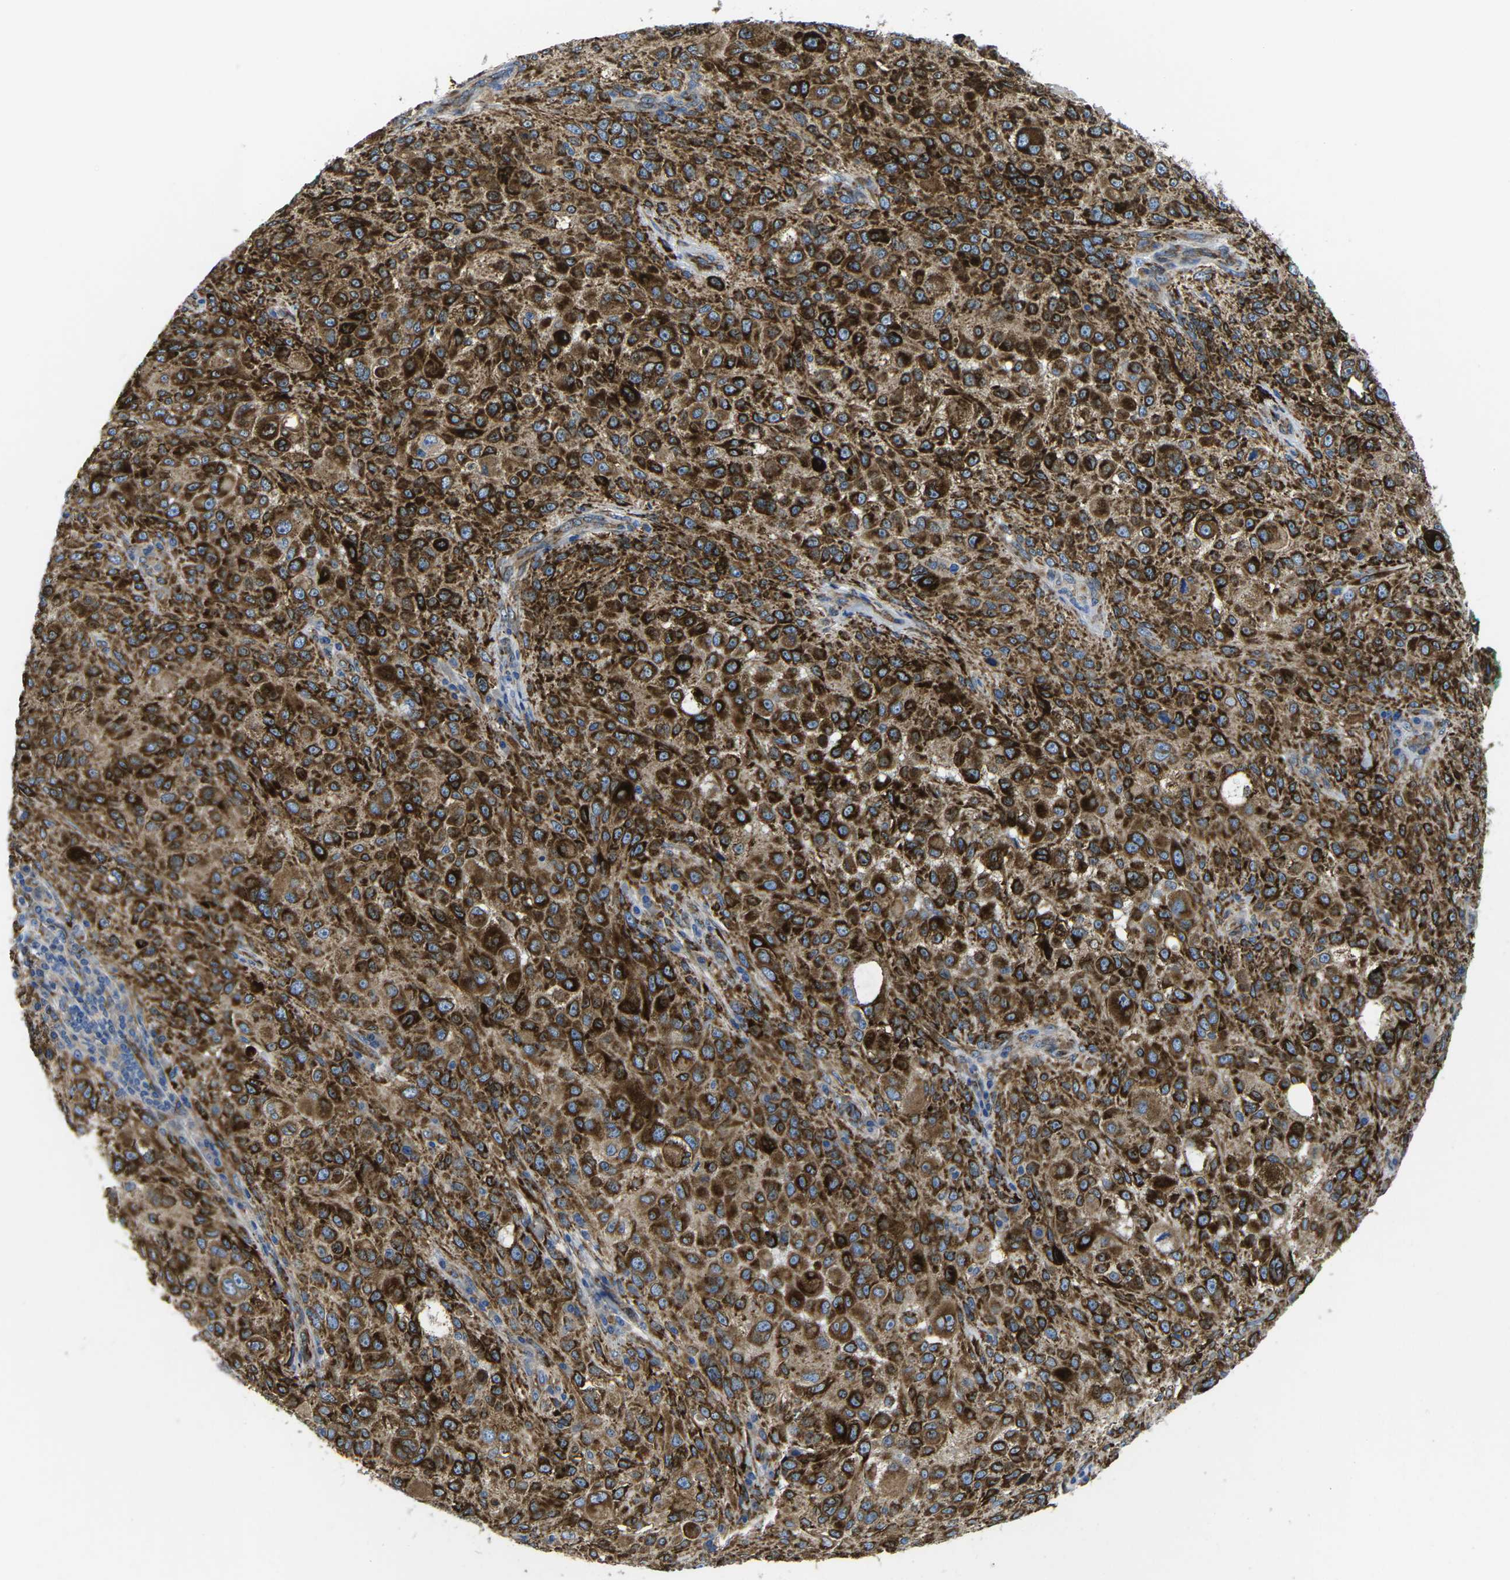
{"staining": {"intensity": "strong", "quantity": ">75%", "location": "cytoplasmic/membranous"}, "tissue": "melanoma", "cell_type": "Tumor cells", "image_type": "cancer", "snomed": [{"axis": "morphology", "description": "Necrosis, NOS"}, {"axis": "morphology", "description": "Malignant melanoma, NOS"}, {"axis": "topography", "description": "Skin"}], "caption": "A brown stain highlights strong cytoplasmic/membranous expression of a protein in human malignant melanoma tumor cells.", "gene": "PDZD8", "patient": {"sex": "female", "age": 87}}